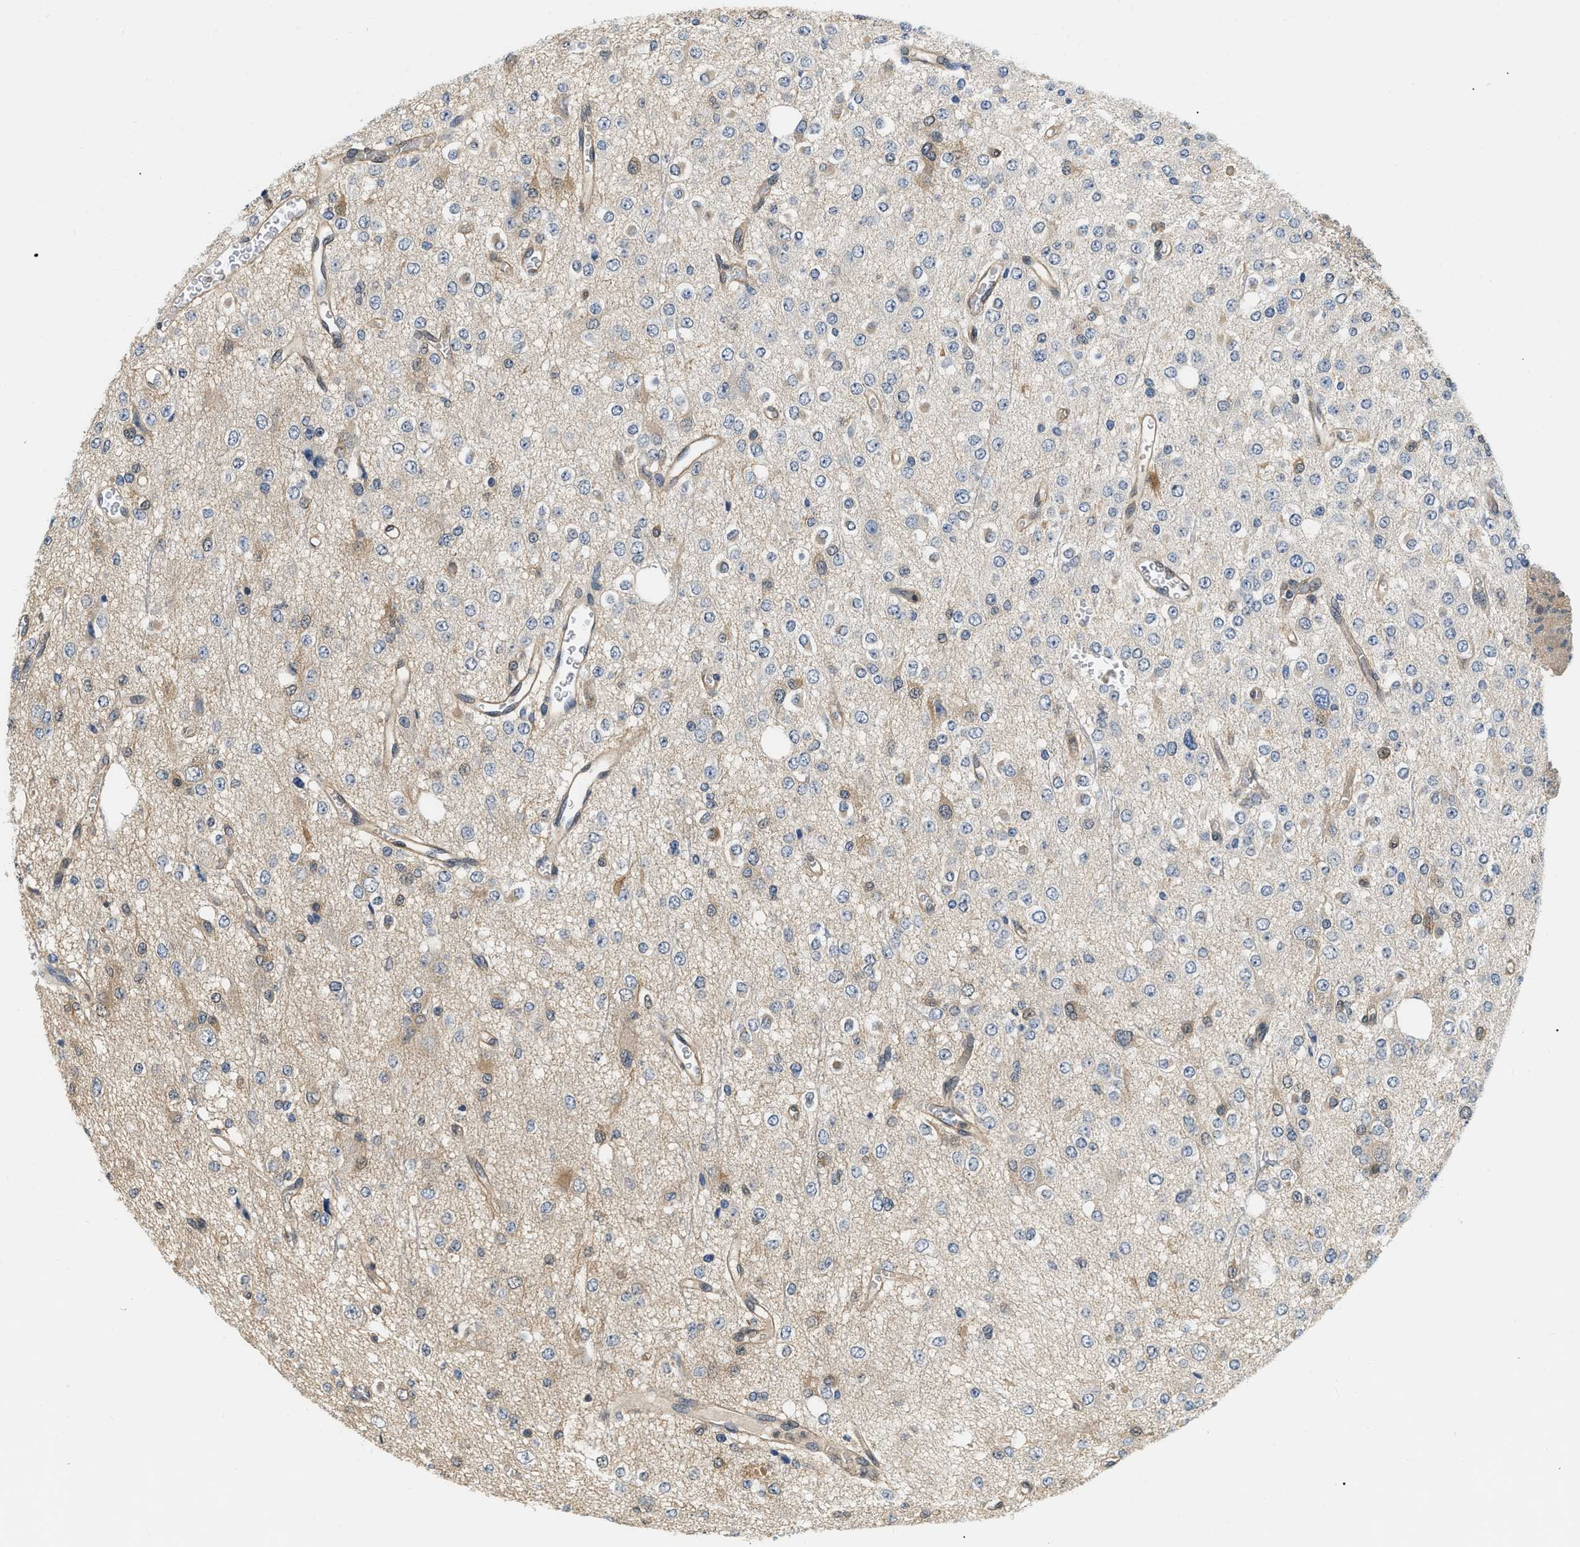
{"staining": {"intensity": "weak", "quantity": "<25%", "location": "cytoplasmic/membranous"}, "tissue": "glioma", "cell_type": "Tumor cells", "image_type": "cancer", "snomed": [{"axis": "morphology", "description": "Glioma, malignant, Low grade"}, {"axis": "topography", "description": "Brain"}], "caption": "A histopathology image of glioma stained for a protein reveals no brown staining in tumor cells.", "gene": "EIF4EBP2", "patient": {"sex": "male", "age": 38}}